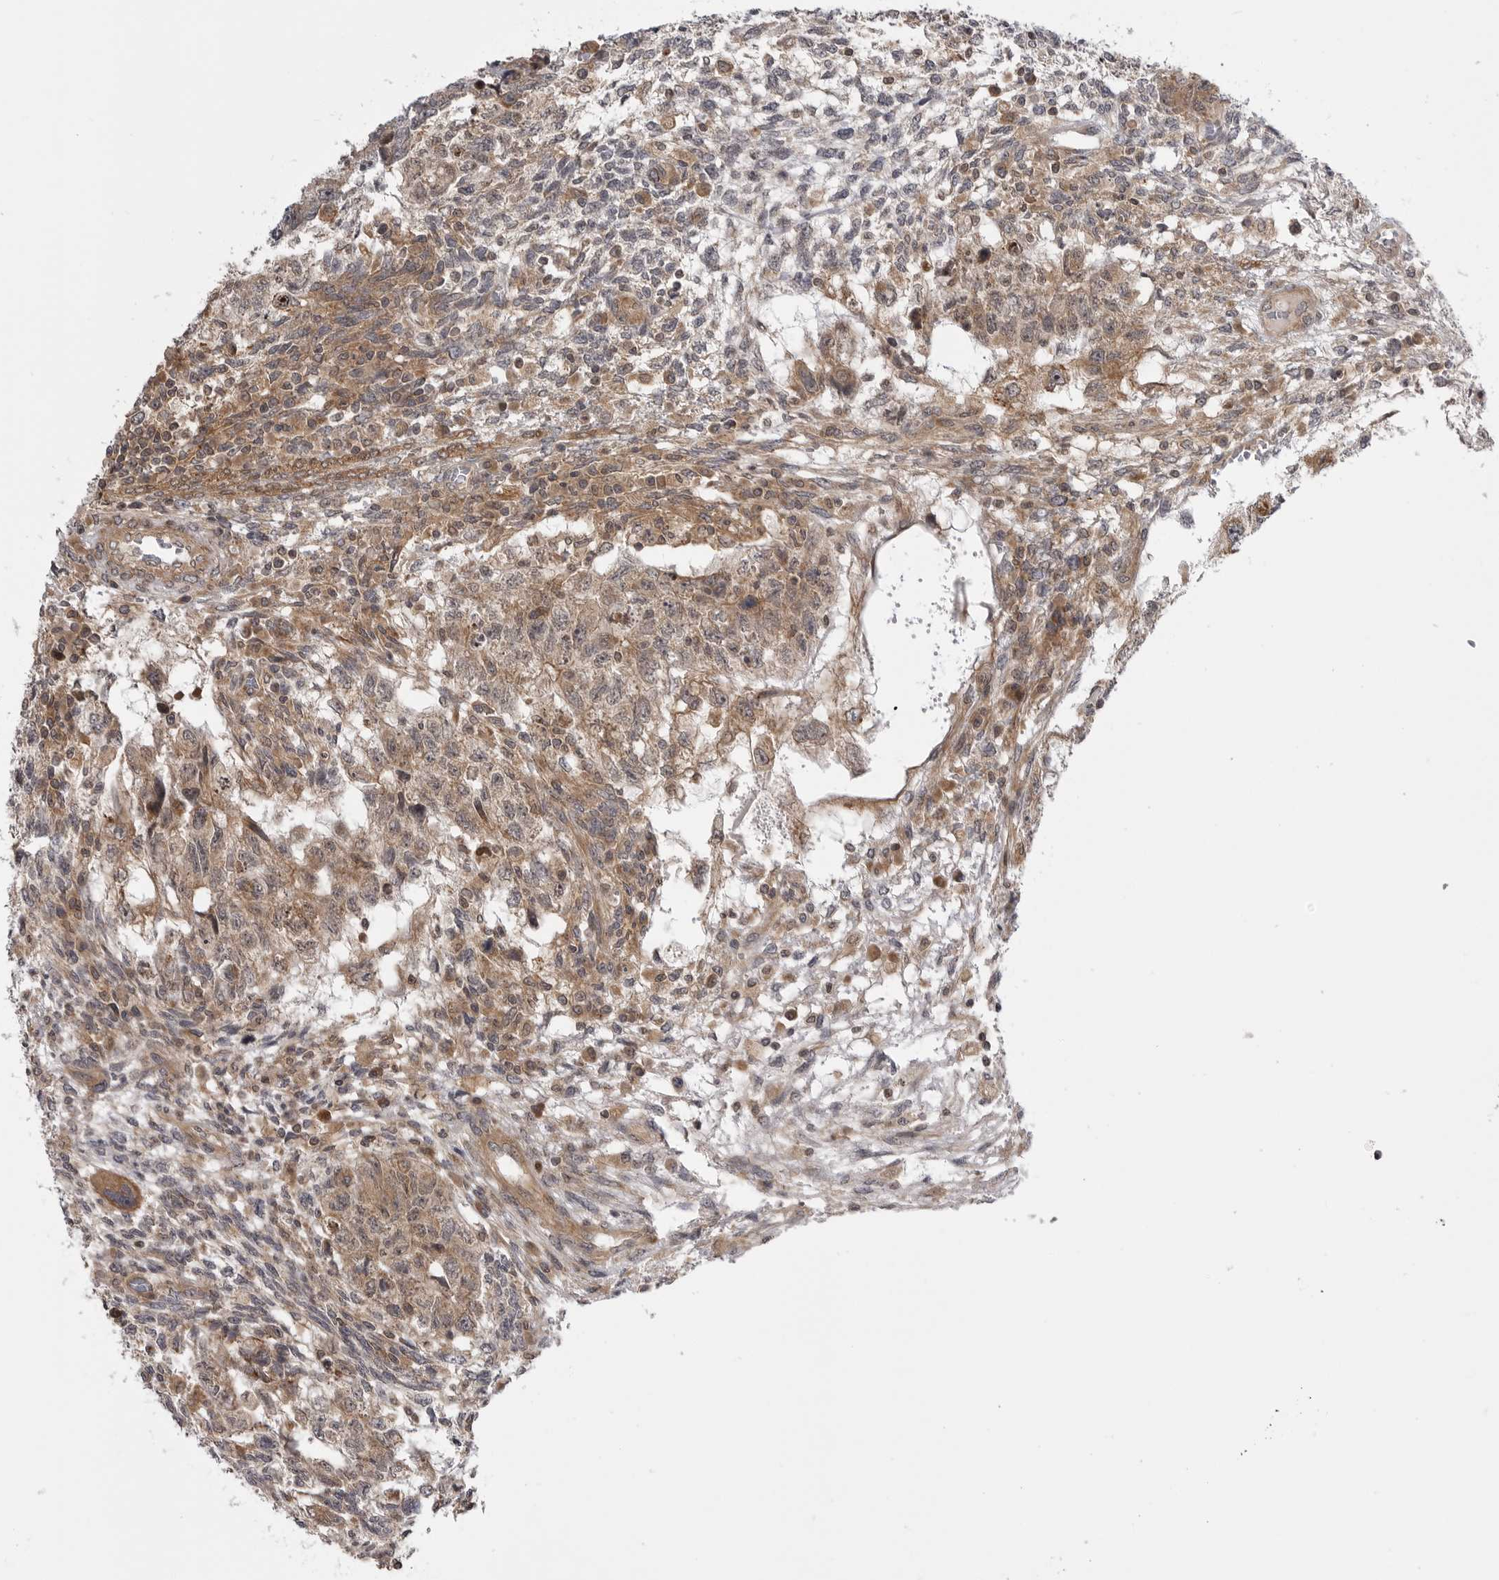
{"staining": {"intensity": "moderate", "quantity": ">75%", "location": "cytoplasmic/membranous"}, "tissue": "testis cancer", "cell_type": "Tumor cells", "image_type": "cancer", "snomed": [{"axis": "morphology", "description": "Normal tissue, NOS"}, {"axis": "morphology", "description": "Carcinoma, Embryonal, NOS"}, {"axis": "topography", "description": "Testis"}], "caption": "This is a histology image of IHC staining of testis cancer, which shows moderate staining in the cytoplasmic/membranous of tumor cells.", "gene": "LRRC45", "patient": {"sex": "male", "age": 36}}